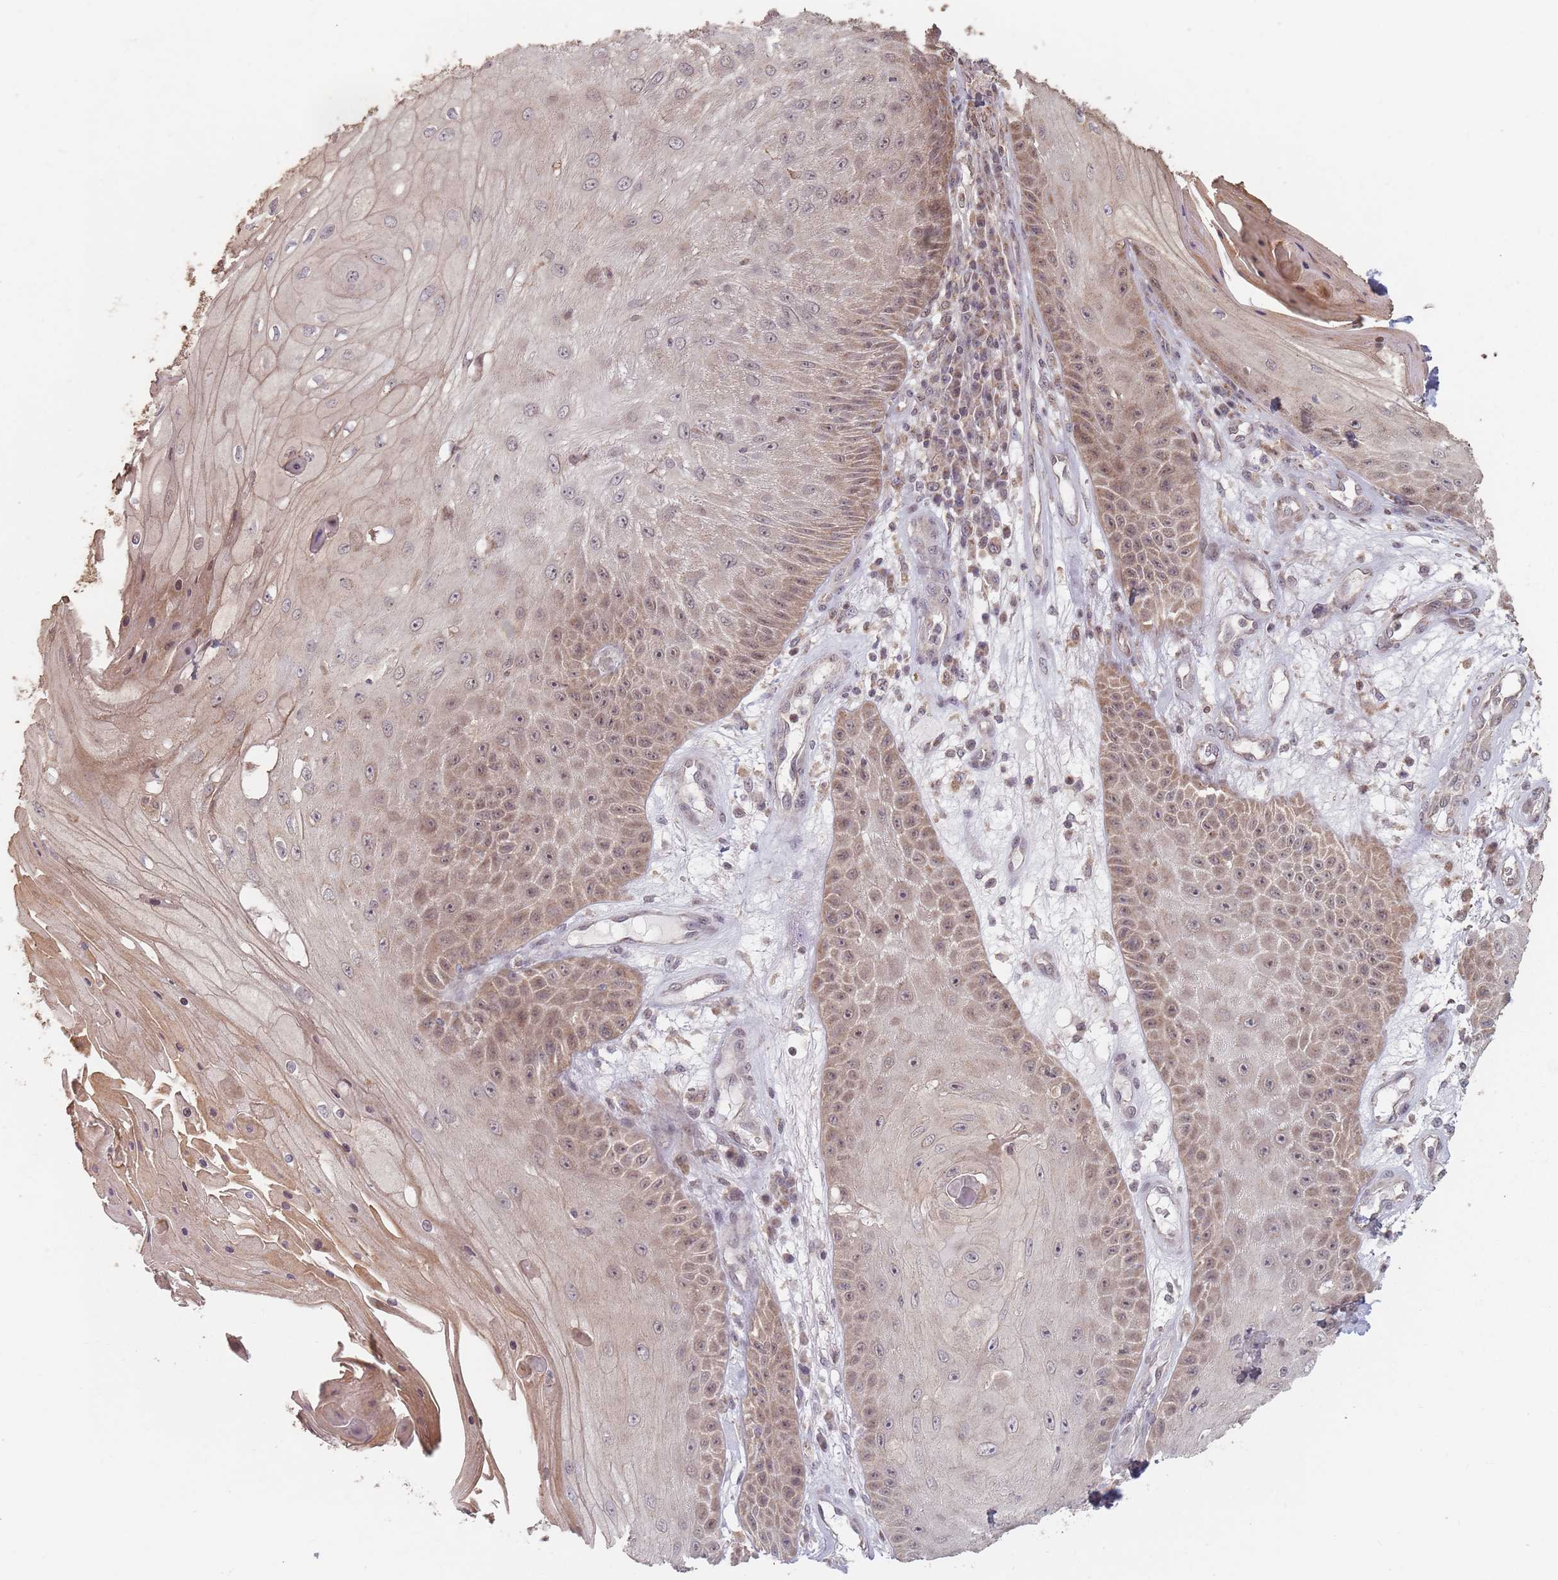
{"staining": {"intensity": "moderate", "quantity": "25%-75%", "location": "cytoplasmic/membranous,nuclear"}, "tissue": "skin cancer", "cell_type": "Tumor cells", "image_type": "cancer", "snomed": [{"axis": "morphology", "description": "Squamous cell carcinoma, NOS"}, {"axis": "topography", "description": "Skin"}], "caption": "A brown stain shows moderate cytoplasmic/membranous and nuclear staining of a protein in human skin squamous cell carcinoma tumor cells. (Brightfield microscopy of DAB IHC at high magnification).", "gene": "VPS52", "patient": {"sex": "male", "age": 70}}